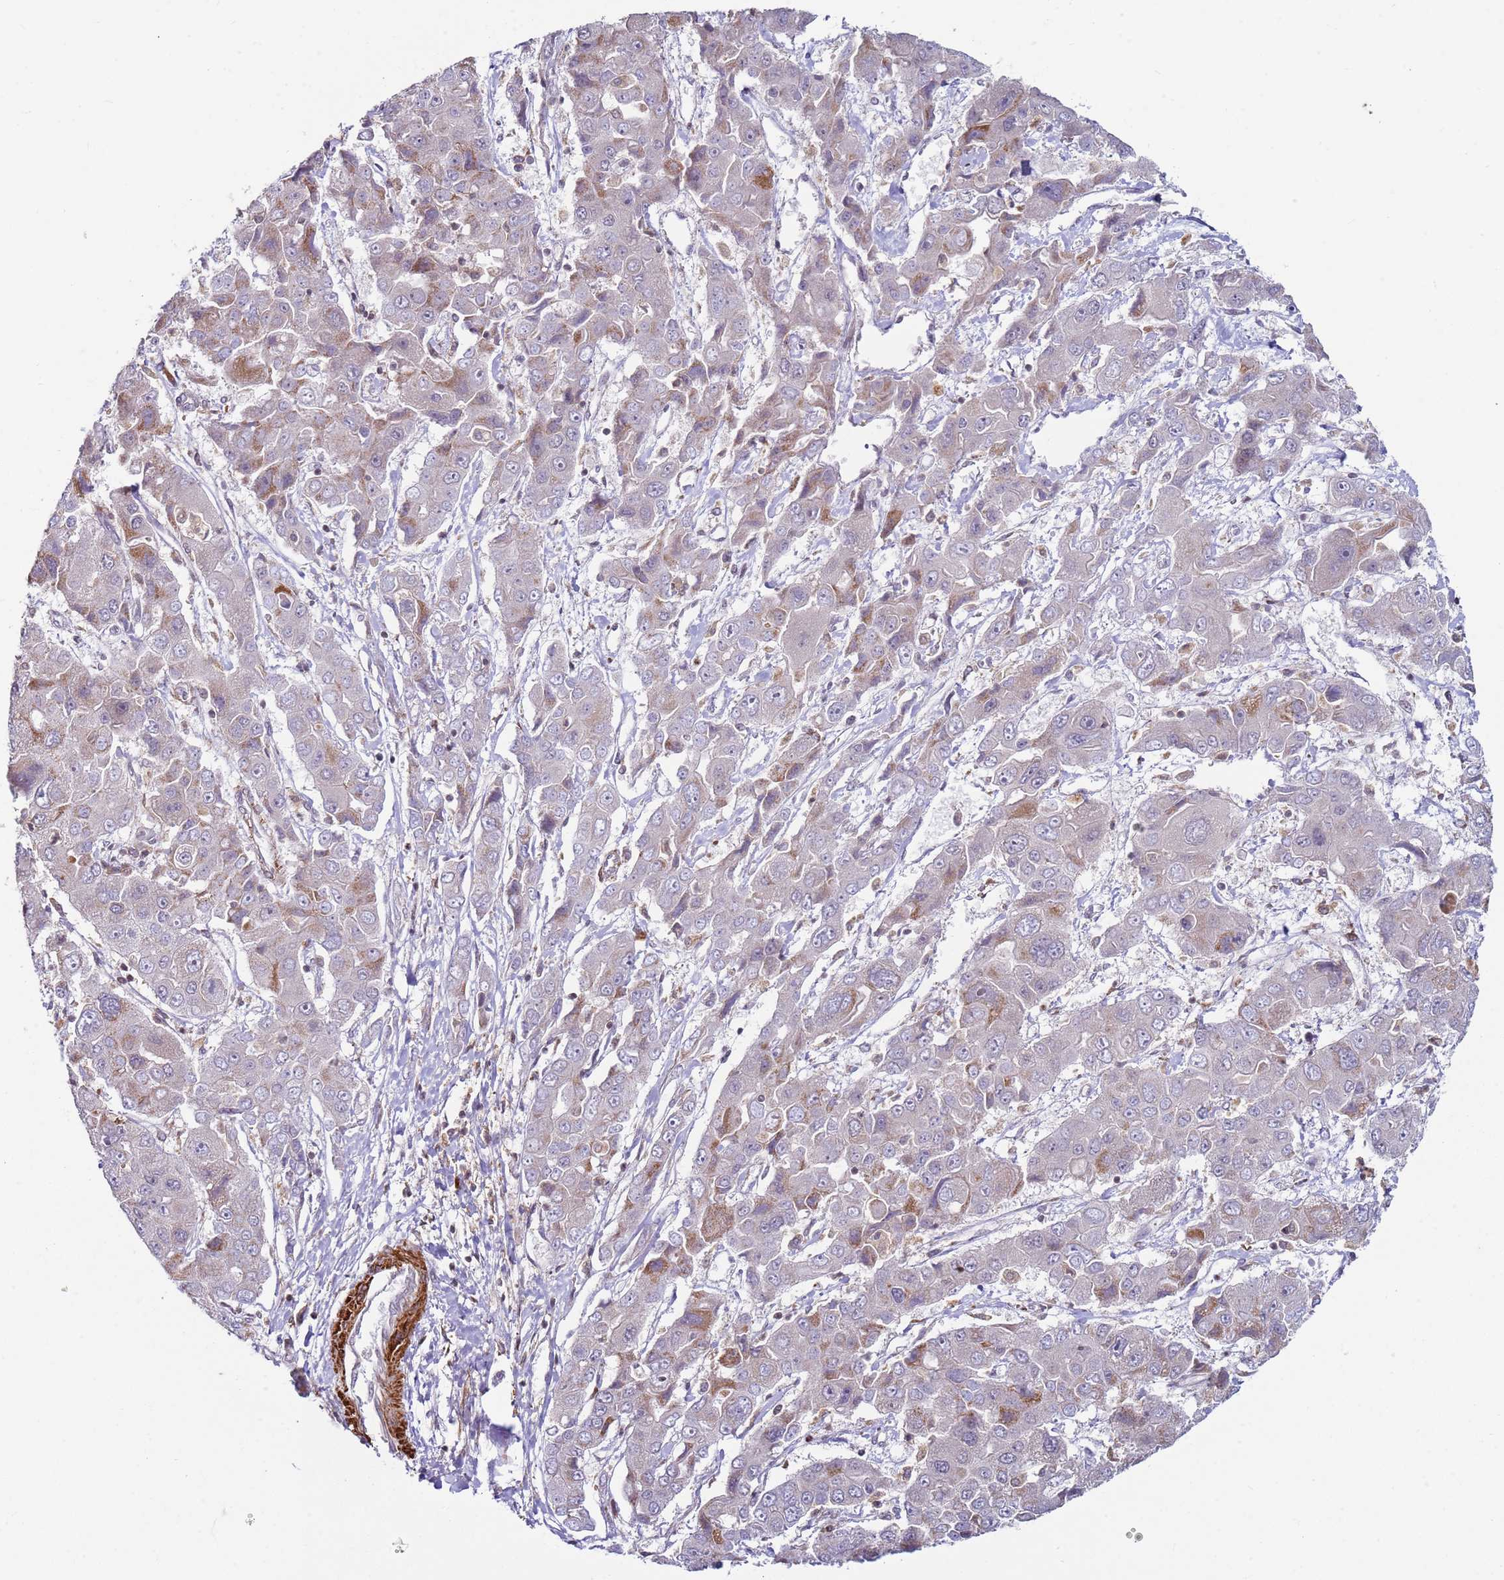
{"staining": {"intensity": "moderate", "quantity": "<25%", "location": "cytoplasmic/membranous"}, "tissue": "liver cancer", "cell_type": "Tumor cells", "image_type": "cancer", "snomed": [{"axis": "morphology", "description": "Cholangiocarcinoma"}, {"axis": "topography", "description": "Liver"}], "caption": "Liver cancer was stained to show a protein in brown. There is low levels of moderate cytoplasmic/membranous expression in approximately <25% of tumor cells.", "gene": "SNAPC4", "patient": {"sex": "male", "age": 67}}